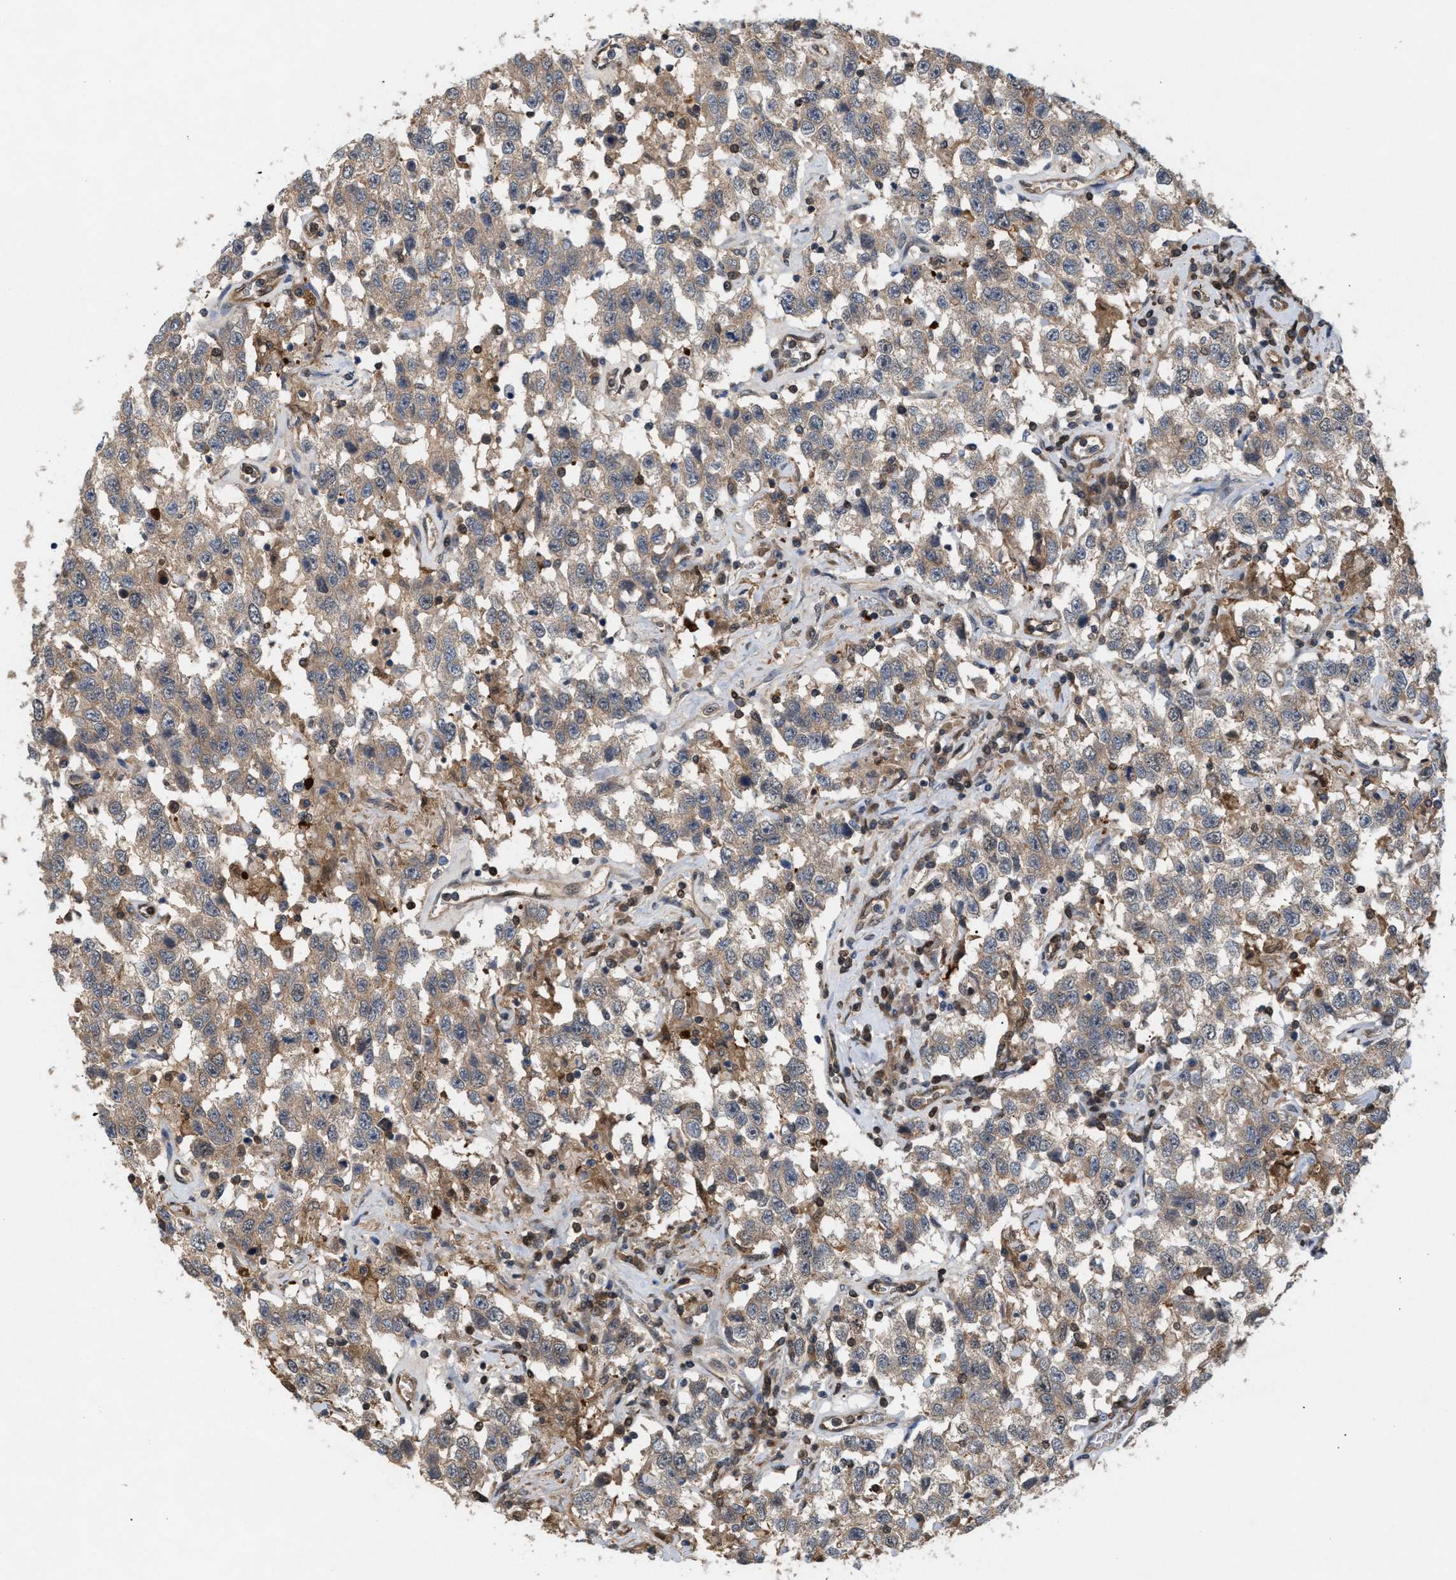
{"staining": {"intensity": "weak", "quantity": ">75%", "location": "cytoplasmic/membranous"}, "tissue": "testis cancer", "cell_type": "Tumor cells", "image_type": "cancer", "snomed": [{"axis": "morphology", "description": "Seminoma, NOS"}, {"axis": "topography", "description": "Testis"}], "caption": "Immunohistochemistry of human seminoma (testis) displays low levels of weak cytoplasmic/membranous positivity in about >75% of tumor cells. The protein of interest is shown in brown color, while the nuclei are stained blue.", "gene": "GLOD4", "patient": {"sex": "male", "age": 41}}